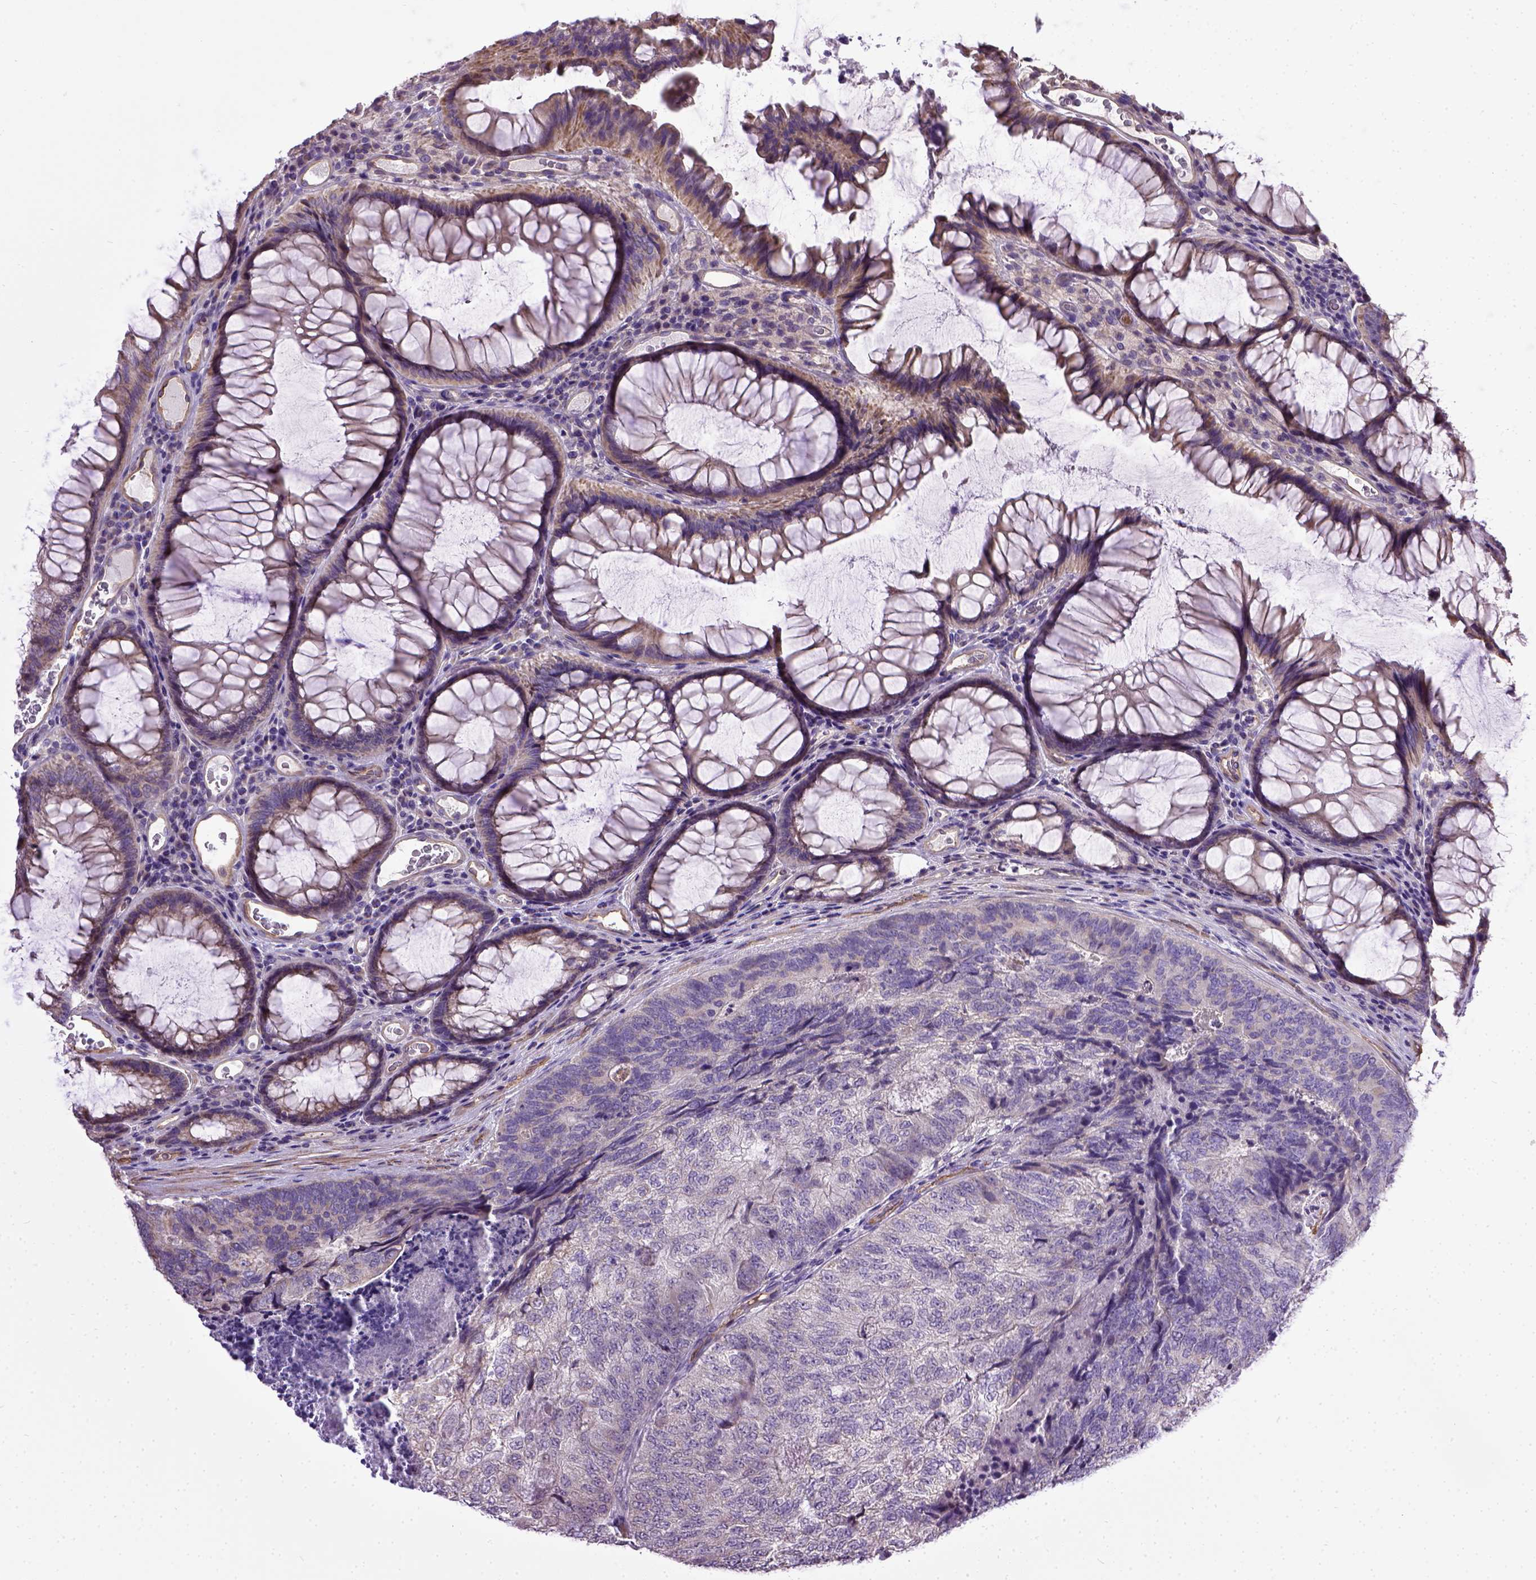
{"staining": {"intensity": "negative", "quantity": "none", "location": "none"}, "tissue": "colorectal cancer", "cell_type": "Tumor cells", "image_type": "cancer", "snomed": [{"axis": "morphology", "description": "Adenocarcinoma, NOS"}, {"axis": "topography", "description": "Colon"}], "caption": "Human colorectal adenocarcinoma stained for a protein using IHC demonstrates no expression in tumor cells.", "gene": "ENG", "patient": {"sex": "female", "age": 67}}